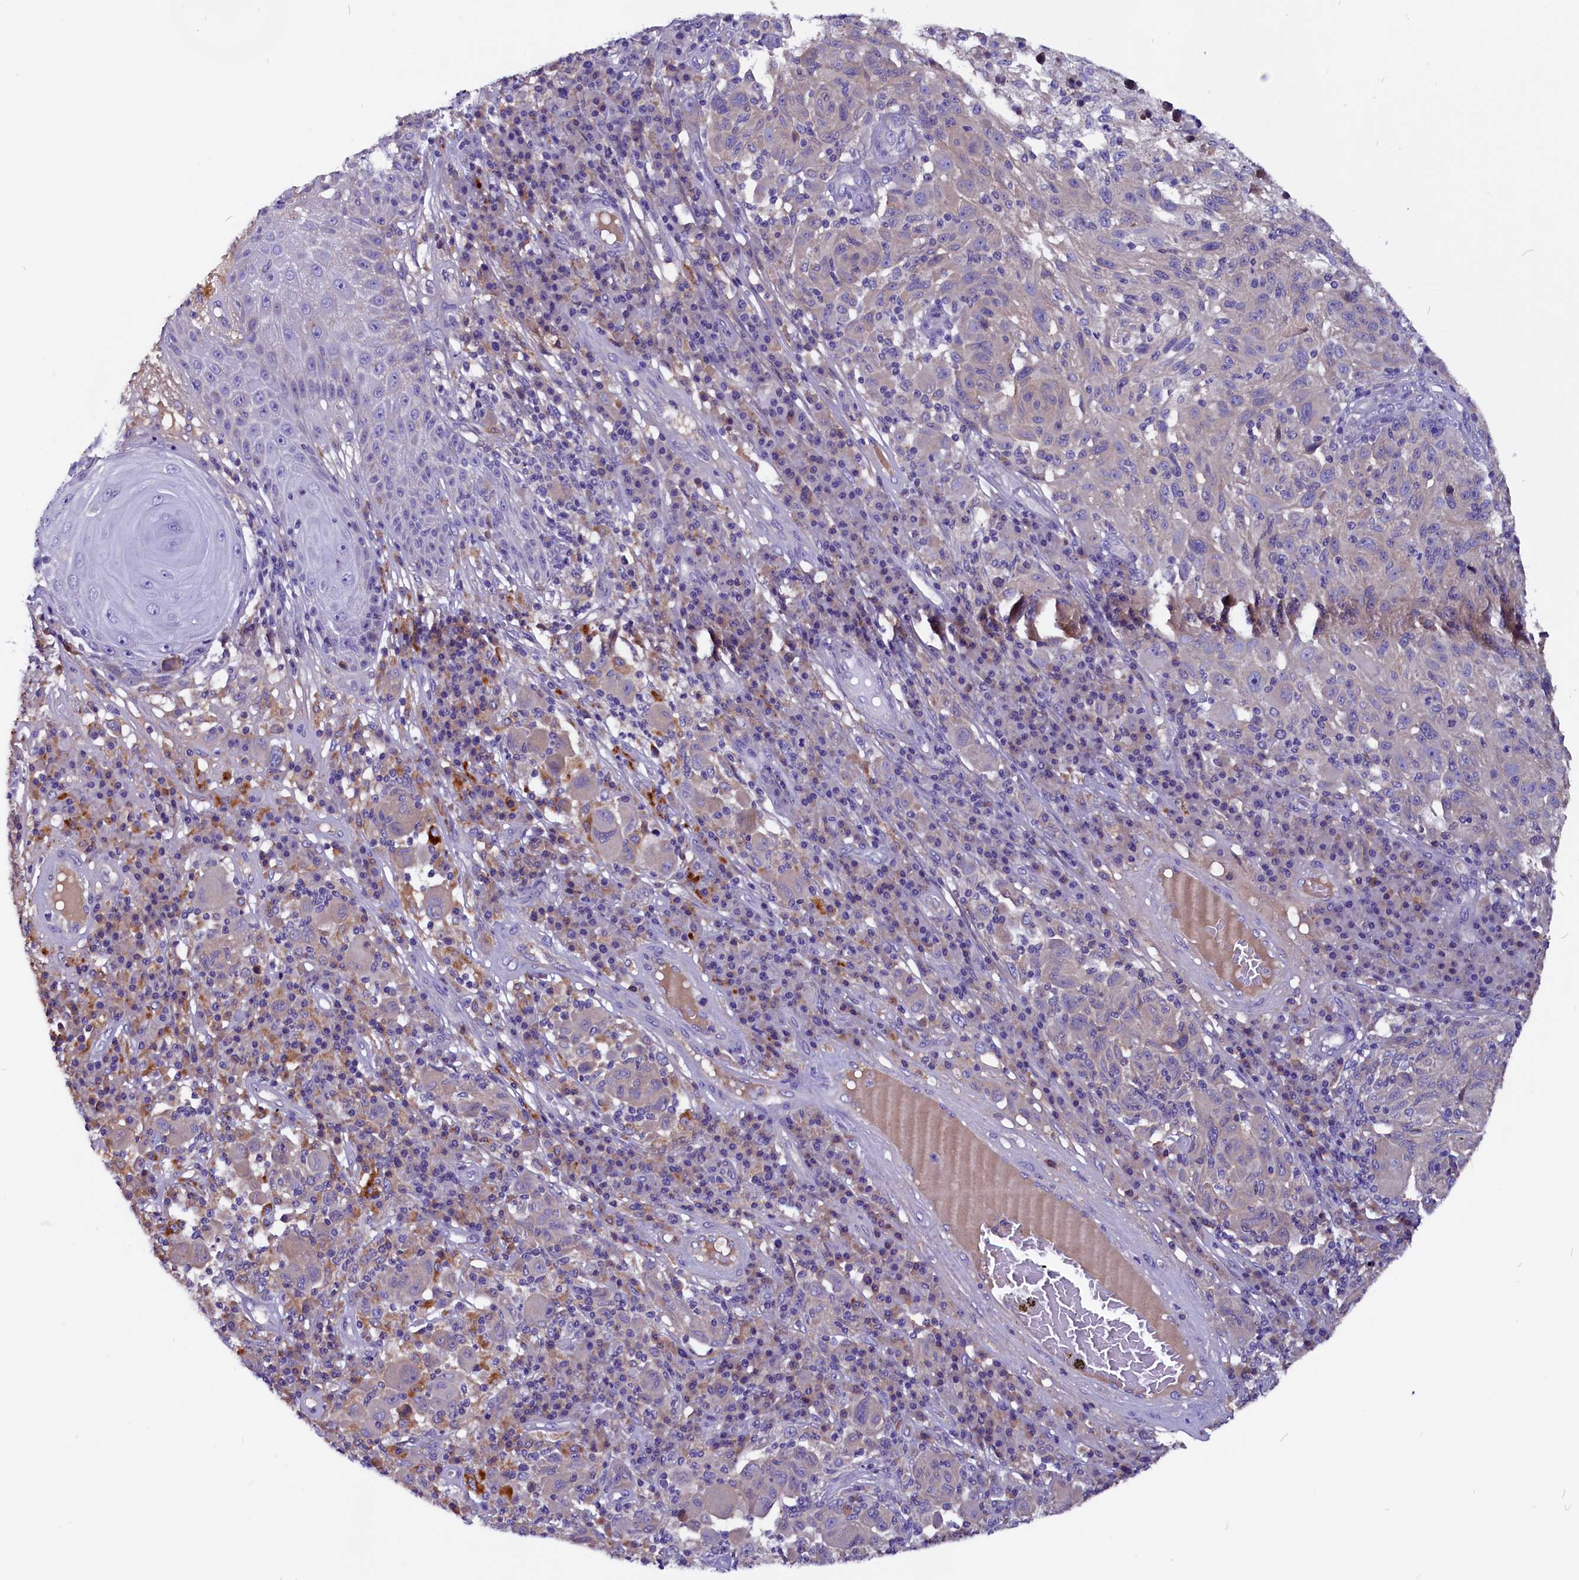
{"staining": {"intensity": "negative", "quantity": "none", "location": "none"}, "tissue": "melanoma", "cell_type": "Tumor cells", "image_type": "cancer", "snomed": [{"axis": "morphology", "description": "Malignant melanoma, NOS"}, {"axis": "topography", "description": "Skin"}], "caption": "There is no significant staining in tumor cells of malignant melanoma.", "gene": "CCBE1", "patient": {"sex": "male", "age": 53}}